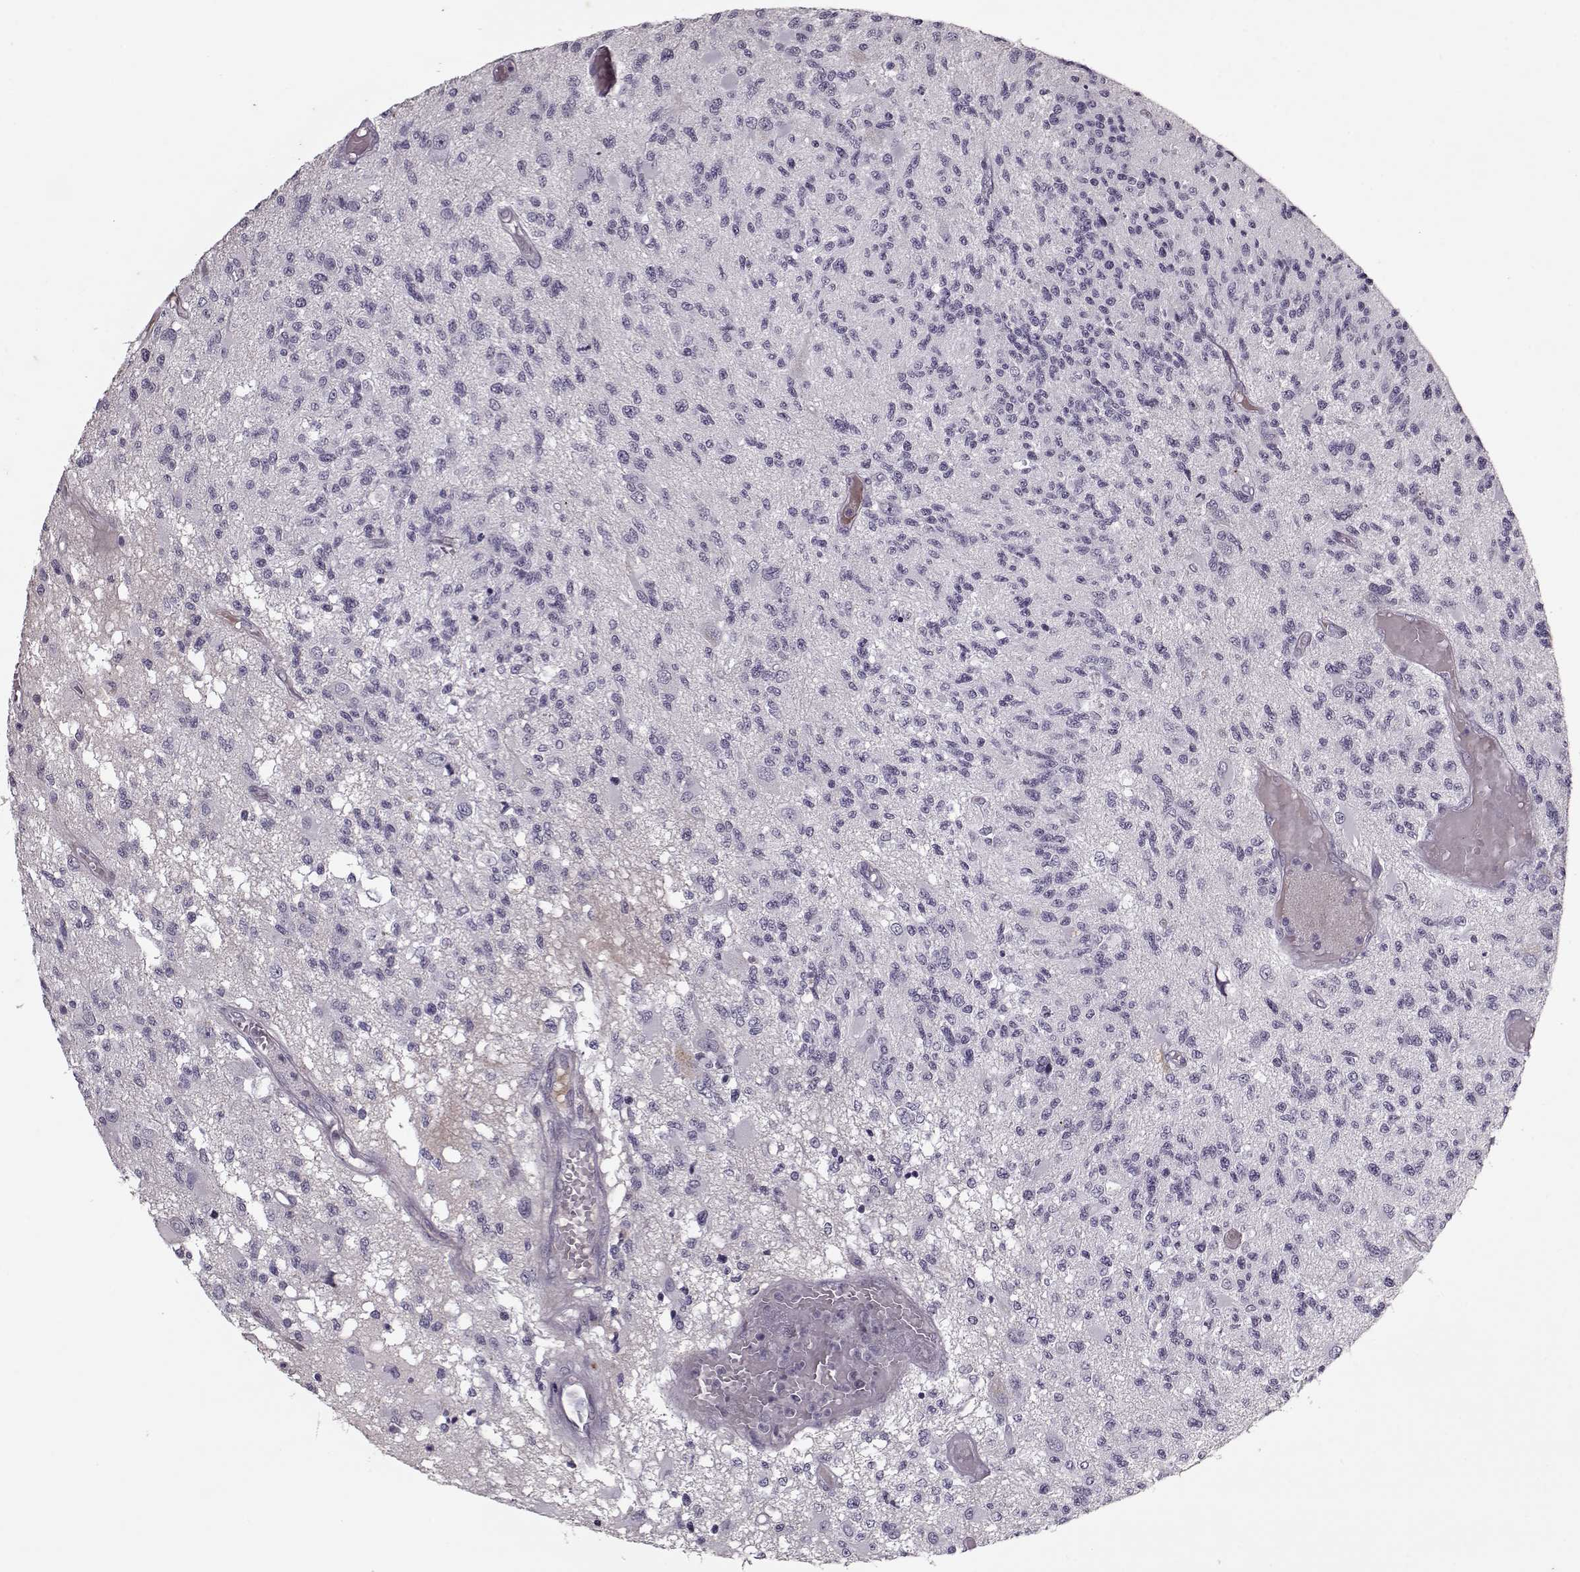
{"staining": {"intensity": "negative", "quantity": "none", "location": "none"}, "tissue": "glioma", "cell_type": "Tumor cells", "image_type": "cancer", "snomed": [{"axis": "morphology", "description": "Glioma, malignant, High grade"}, {"axis": "topography", "description": "Brain"}], "caption": "A high-resolution photomicrograph shows immunohistochemistry (IHC) staining of glioma, which demonstrates no significant staining in tumor cells.", "gene": "KRT9", "patient": {"sex": "female", "age": 63}}